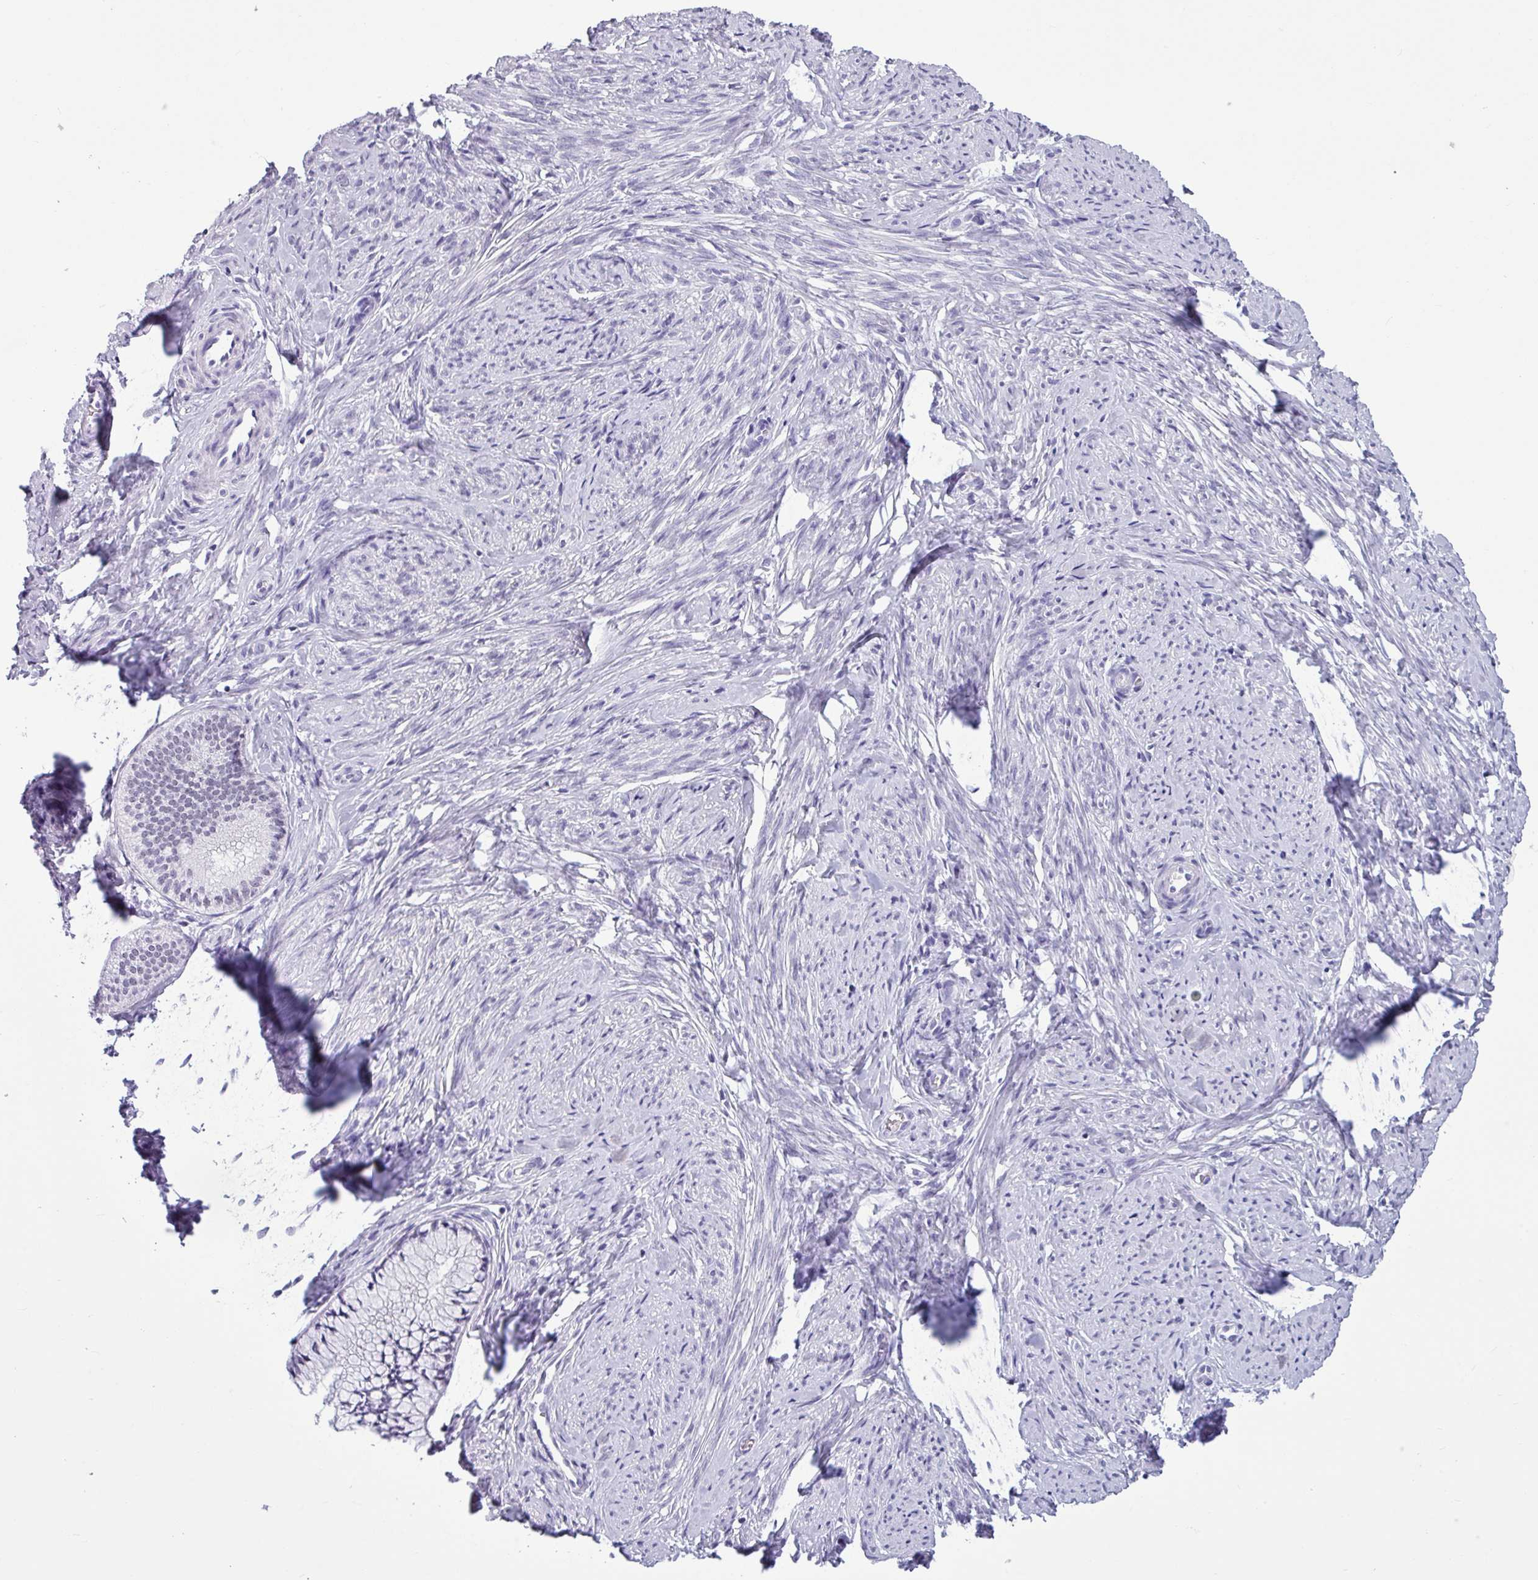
{"staining": {"intensity": "weak", "quantity": "<25%", "location": "nuclear"}, "tissue": "cervix", "cell_type": "Glandular cells", "image_type": "normal", "snomed": [{"axis": "morphology", "description": "Normal tissue, NOS"}, {"axis": "topography", "description": "Cervix"}], "caption": "This is an immunohistochemistry photomicrograph of normal human cervix. There is no positivity in glandular cells.", "gene": "SRGAP1", "patient": {"sex": "female", "age": 36}}